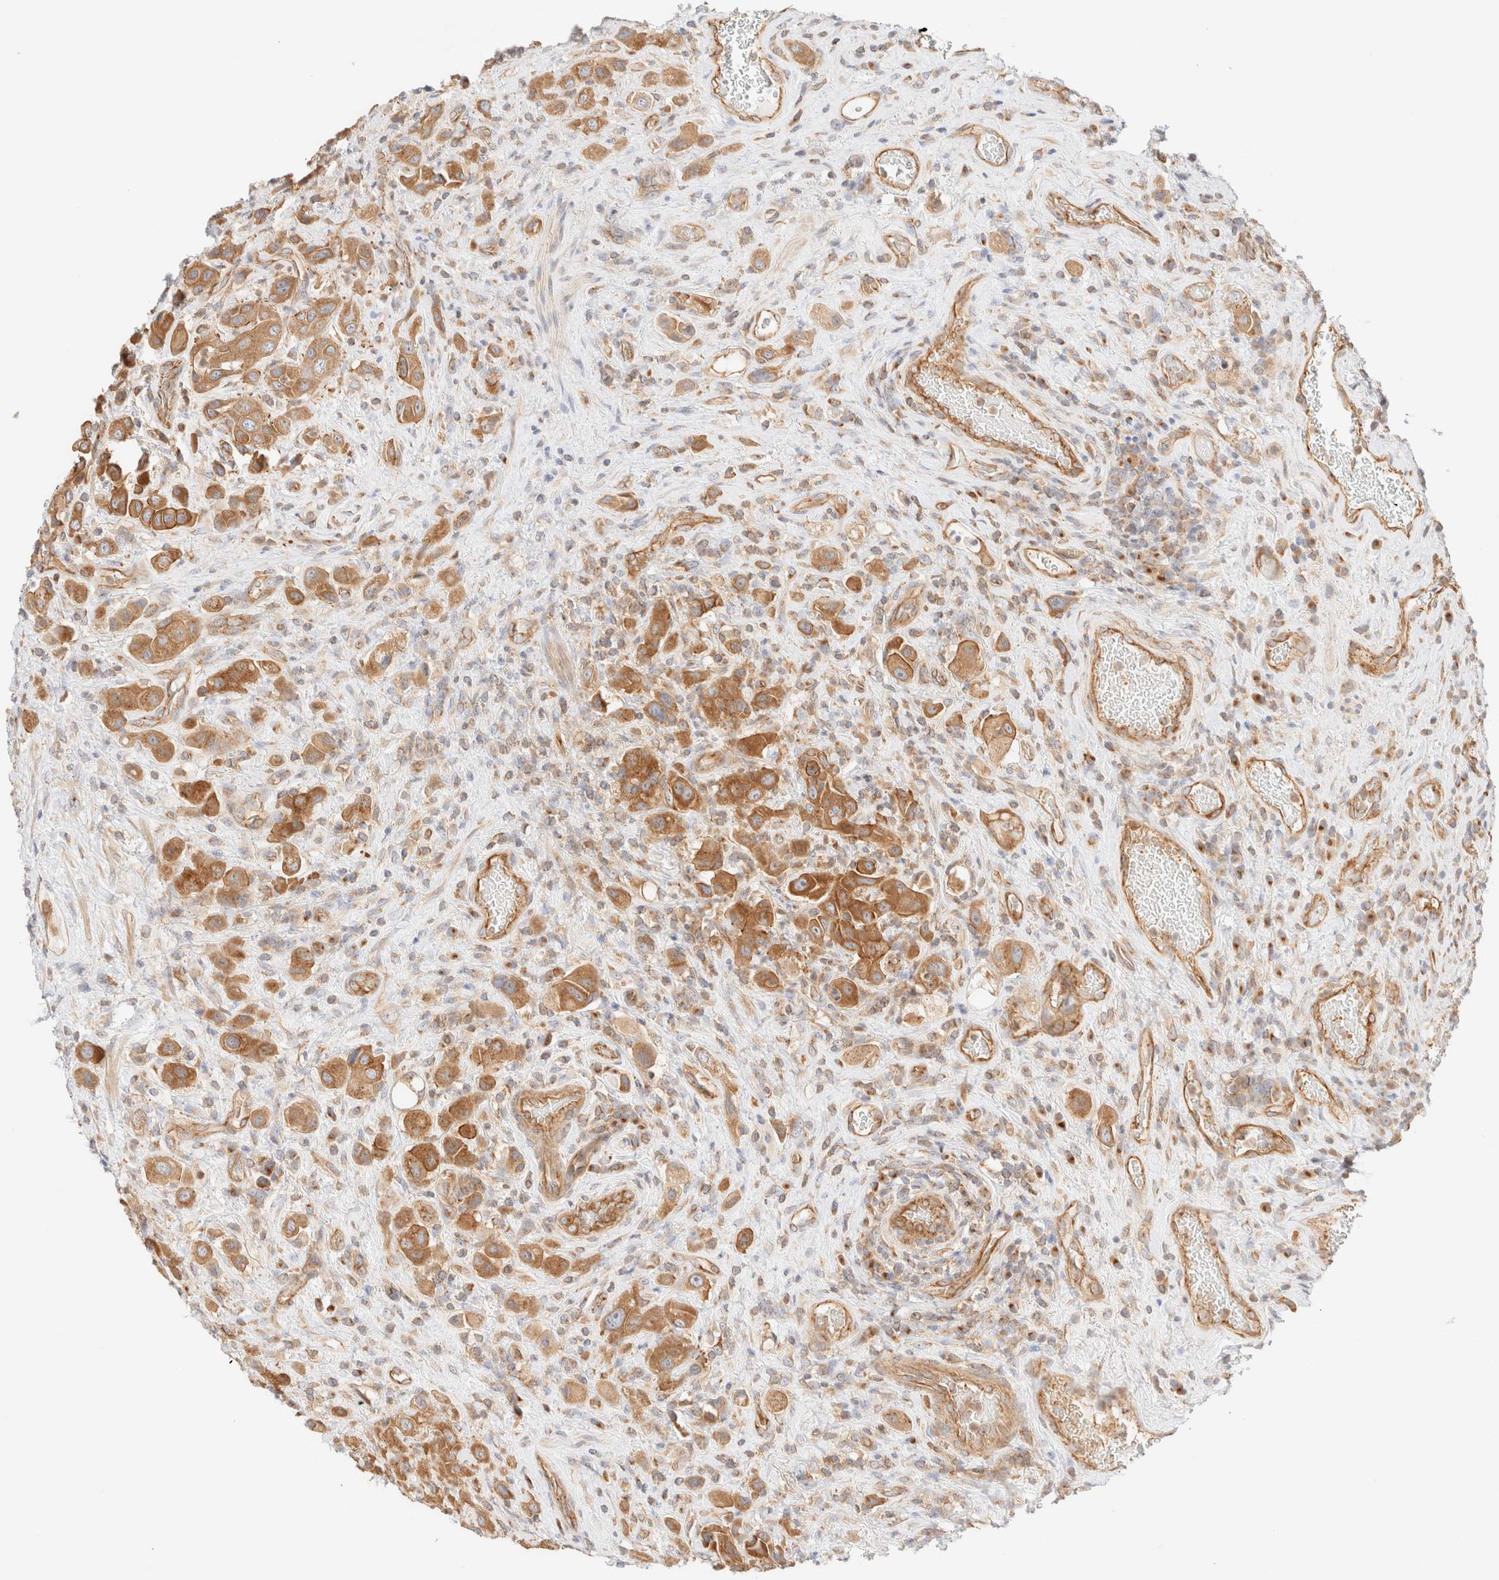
{"staining": {"intensity": "moderate", "quantity": ">75%", "location": "cytoplasmic/membranous"}, "tissue": "urothelial cancer", "cell_type": "Tumor cells", "image_type": "cancer", "snomed": [{"axis": "morphology", "description": "Urothelial carcinoma, High grade"}, {"axis": "topography", "description": "Urinary bladder"}], "caption": "Moderate cytoplasmic/membranous protein staining is identified in about >75% of tumor cells in urothelial cancer. The staining was performed using DAB (3,3'-diaminobenzidine), with brown indicating positive protein expression. Nuclei are stained blue with hematoxylin.", "gene": "MYO10", "patient": {"sex": "male", "age": 50}}